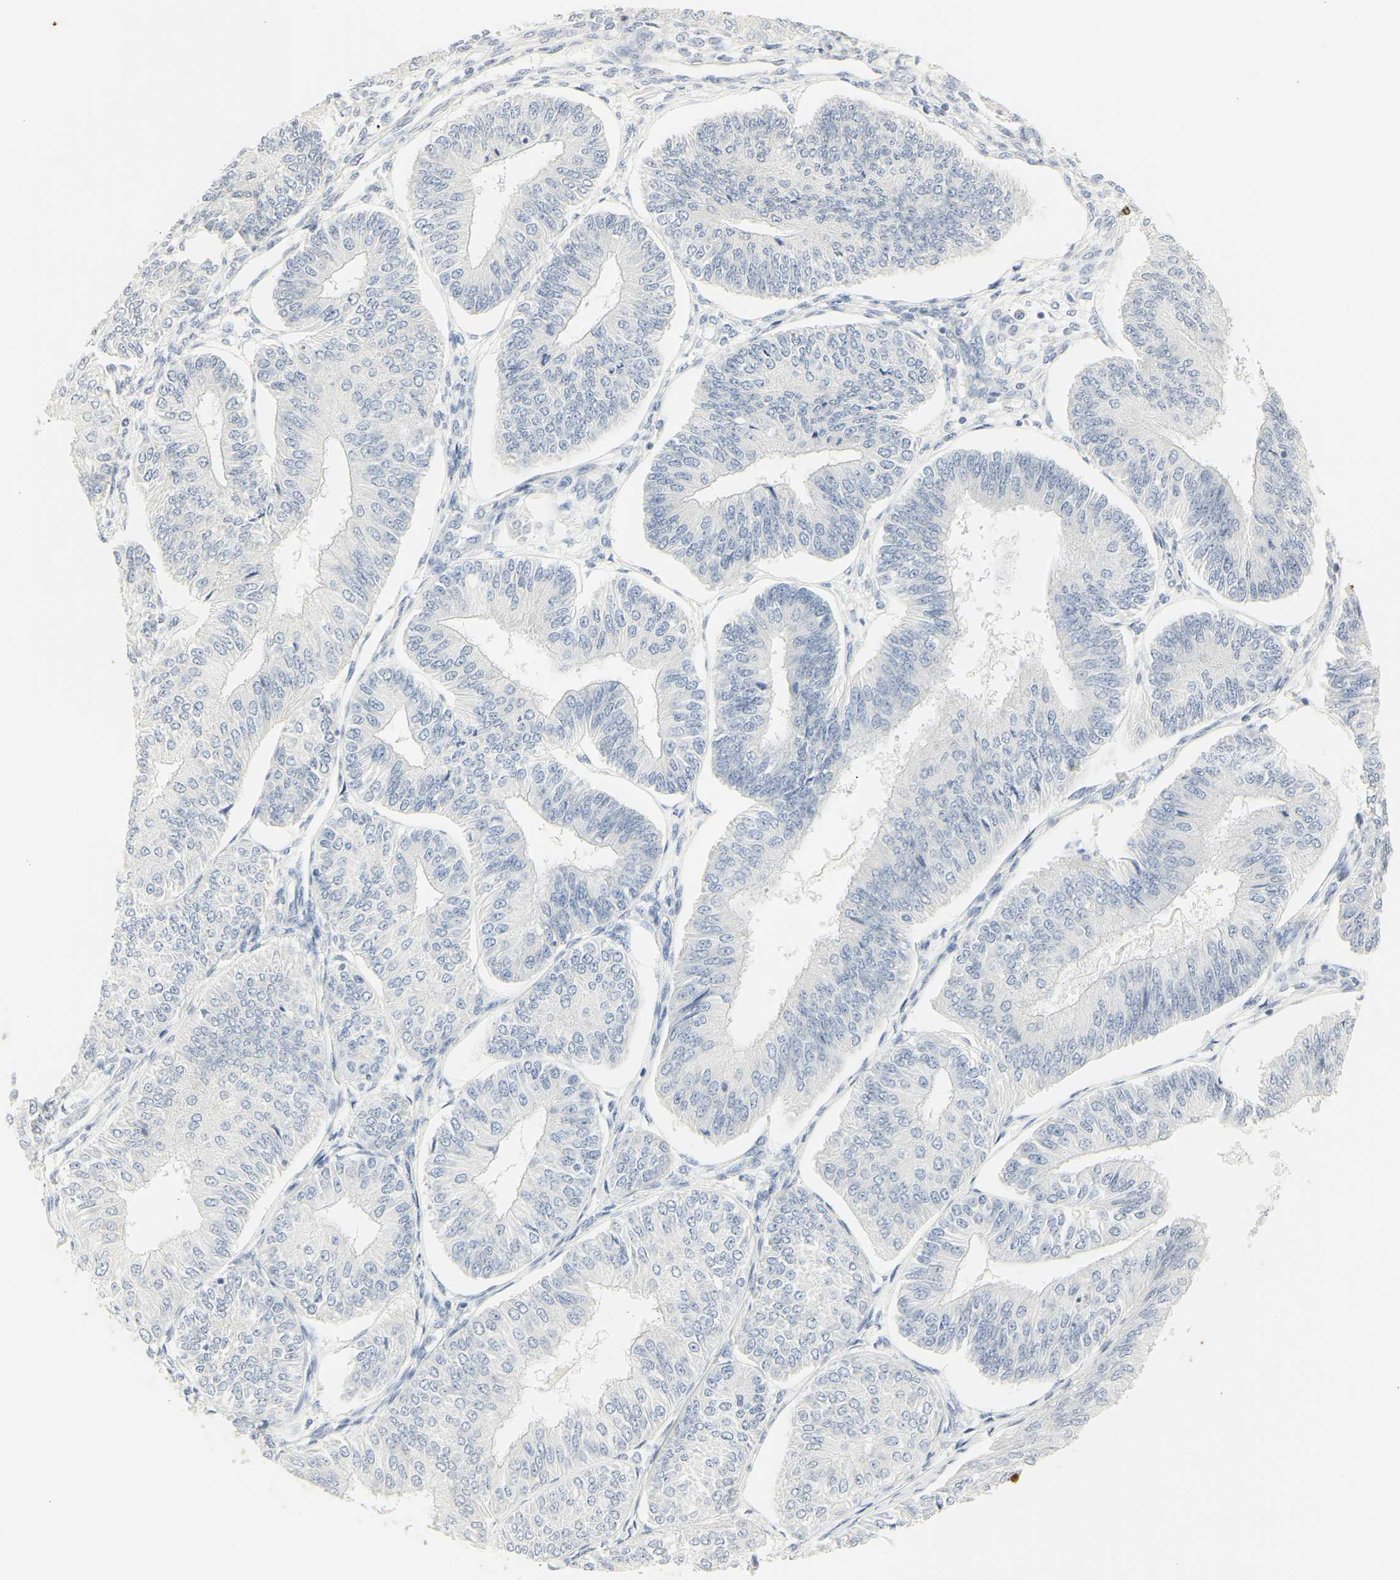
{"staining": {"intensity": "negative", "quantity": "none", "location": "none"}, "tissue": "endometrial cancer", "cell_type": "Tumor cells", "image_type": "cancer", "snomed": [{"axis": "morphology", "description": "Adenocarcinoma, NOS"}, {"axis": "topography", "description": "Endometrium"}], "caption": "DAB immunohistochemical staining of endometrial cancer reveals no significant staining in tumor cells.", "gene": "MPO", "patient": {"sex": "female", "age": 58}}